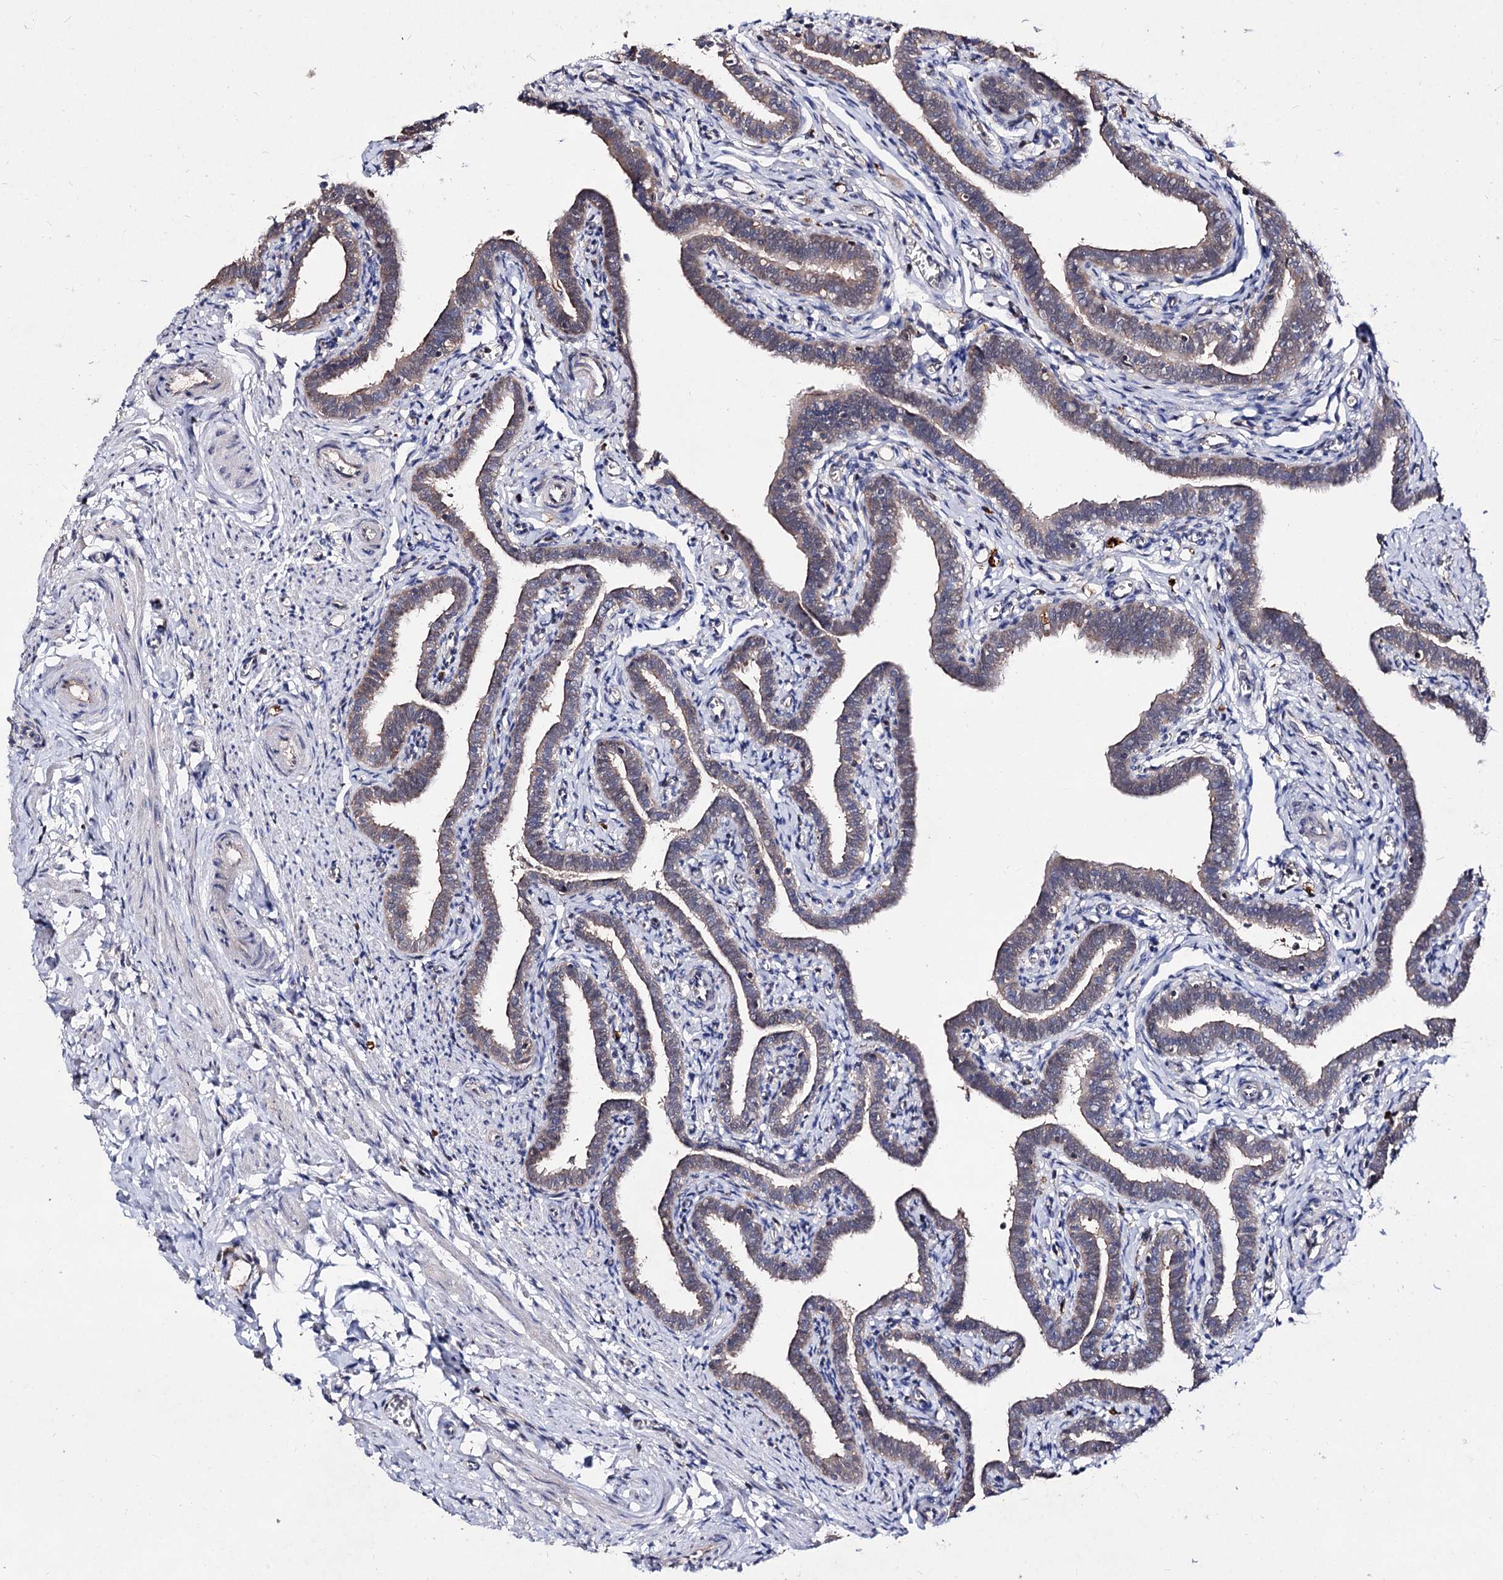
{"staining": {"intensity": "weak", "quantity": ">75%", "location": "cytoplasmic/membranous"}, "tissue": "fallopian tube", "cell_type": "Glandular cells", "image_type": "normal", "snomed": [{"axis": "morphology", "description": "Normal tissue, NOS"}, {"axis": "topography", "description": "Fallopian tube"}], "caption": "The image reveals staining of unremarkable fallopian tube, revealing weak cytoplasmic/membranous protein expression (brown color) within glandular cells.", "gene": "ACTR6", "patient": {"sex": "female", "age": 36}}